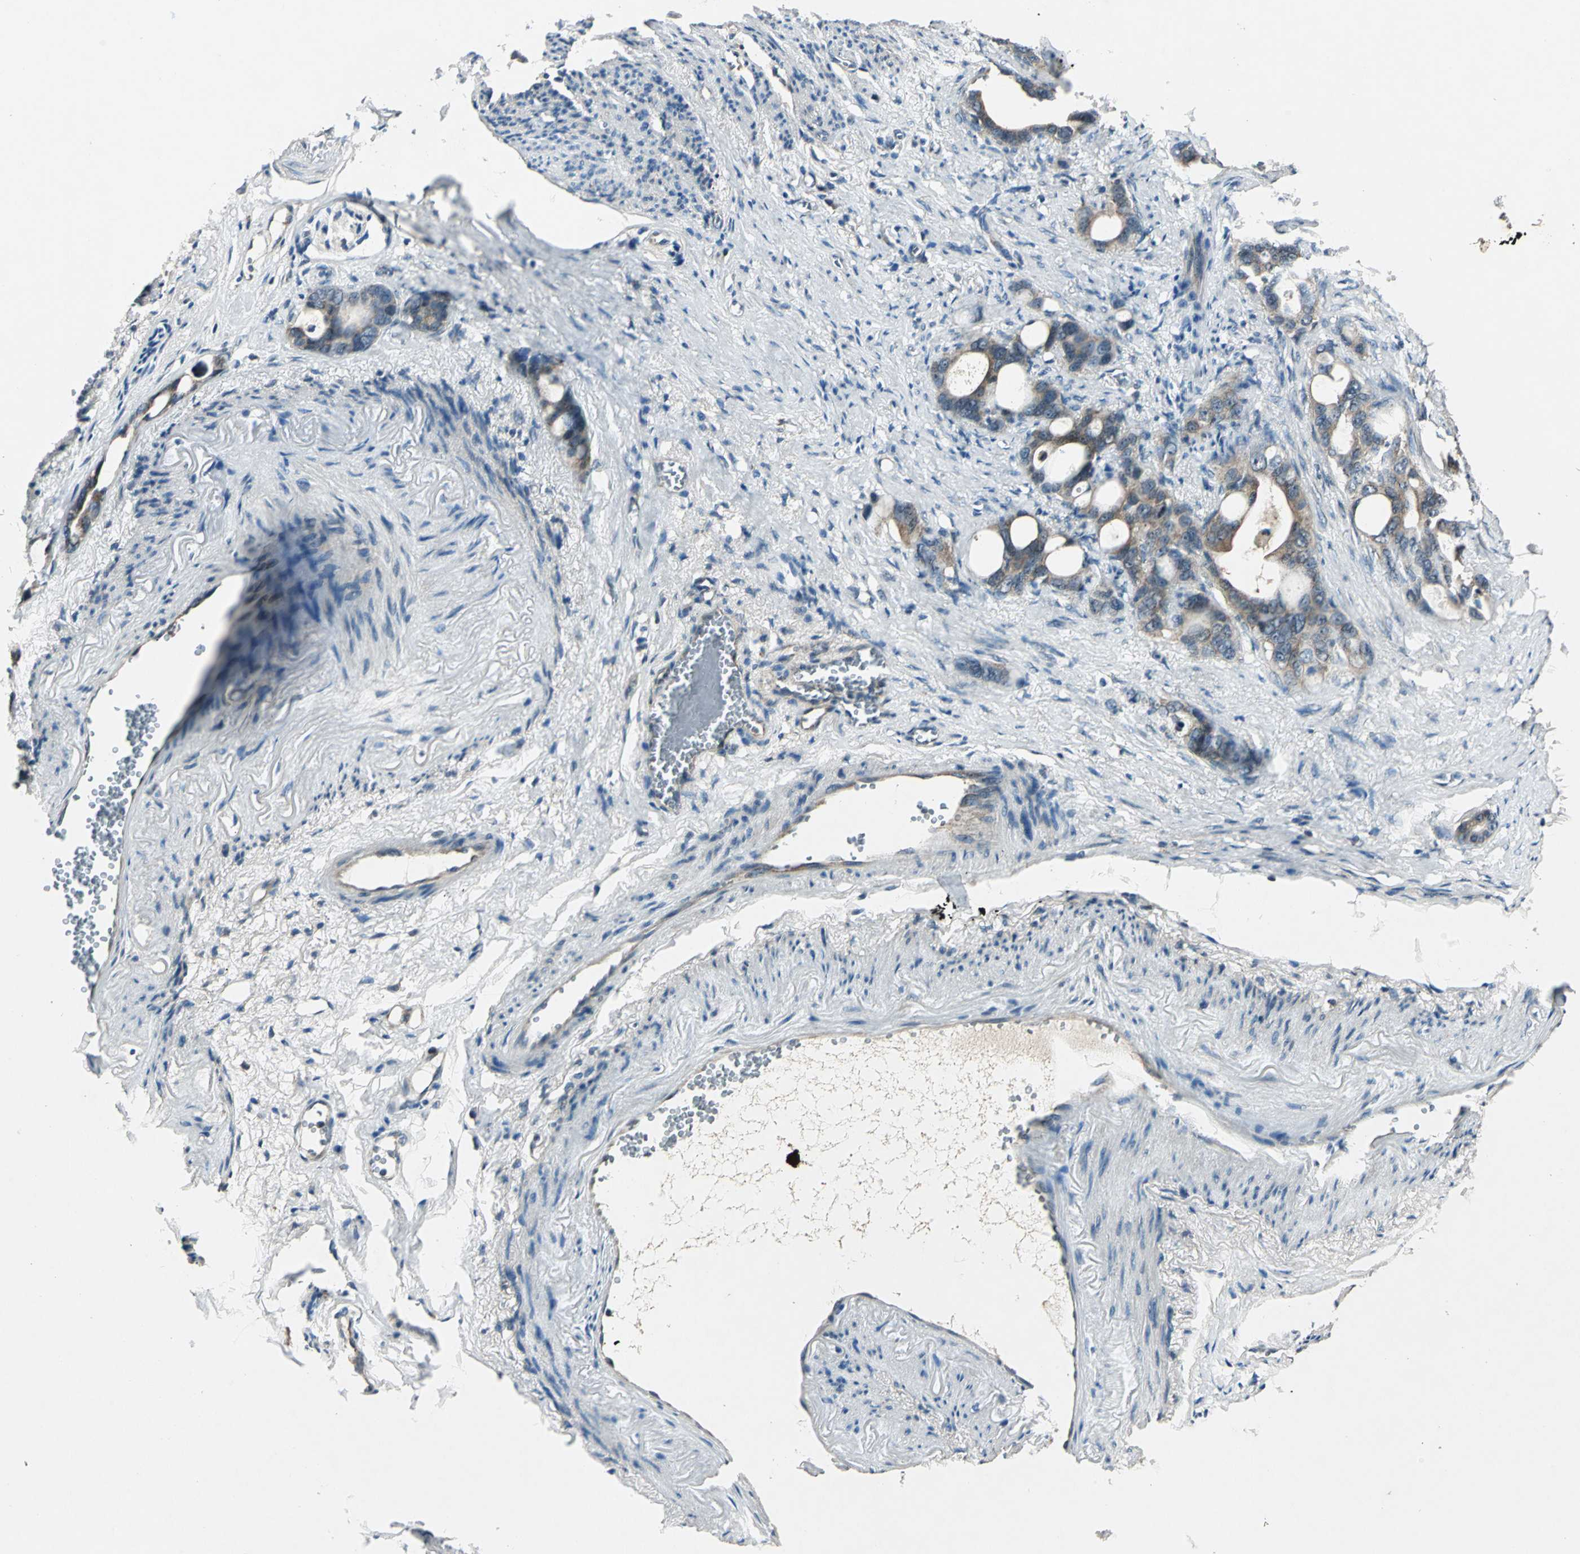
{"staining": {"intensity": "weak", "quantity": ">75%", "location": "cytoplasmic/membranous"}, "tissue": "stomach cancer", "cell_type": "Tumor cells", "image_type": "cancer", "snomed": [{"axis": "morphology", "description": "Adenocarcinoma, NOS"}, {"axis": "topography", "description": "Stomach"}], "caption": "The immunohistochemical stain highlights weak cytoplasmic/membranous positivity in tumor cells of stomach cancer (adenocarcinoma) tissue.", "gene": "AHSA1", "patient": {"sex": "female", "age": 75}}